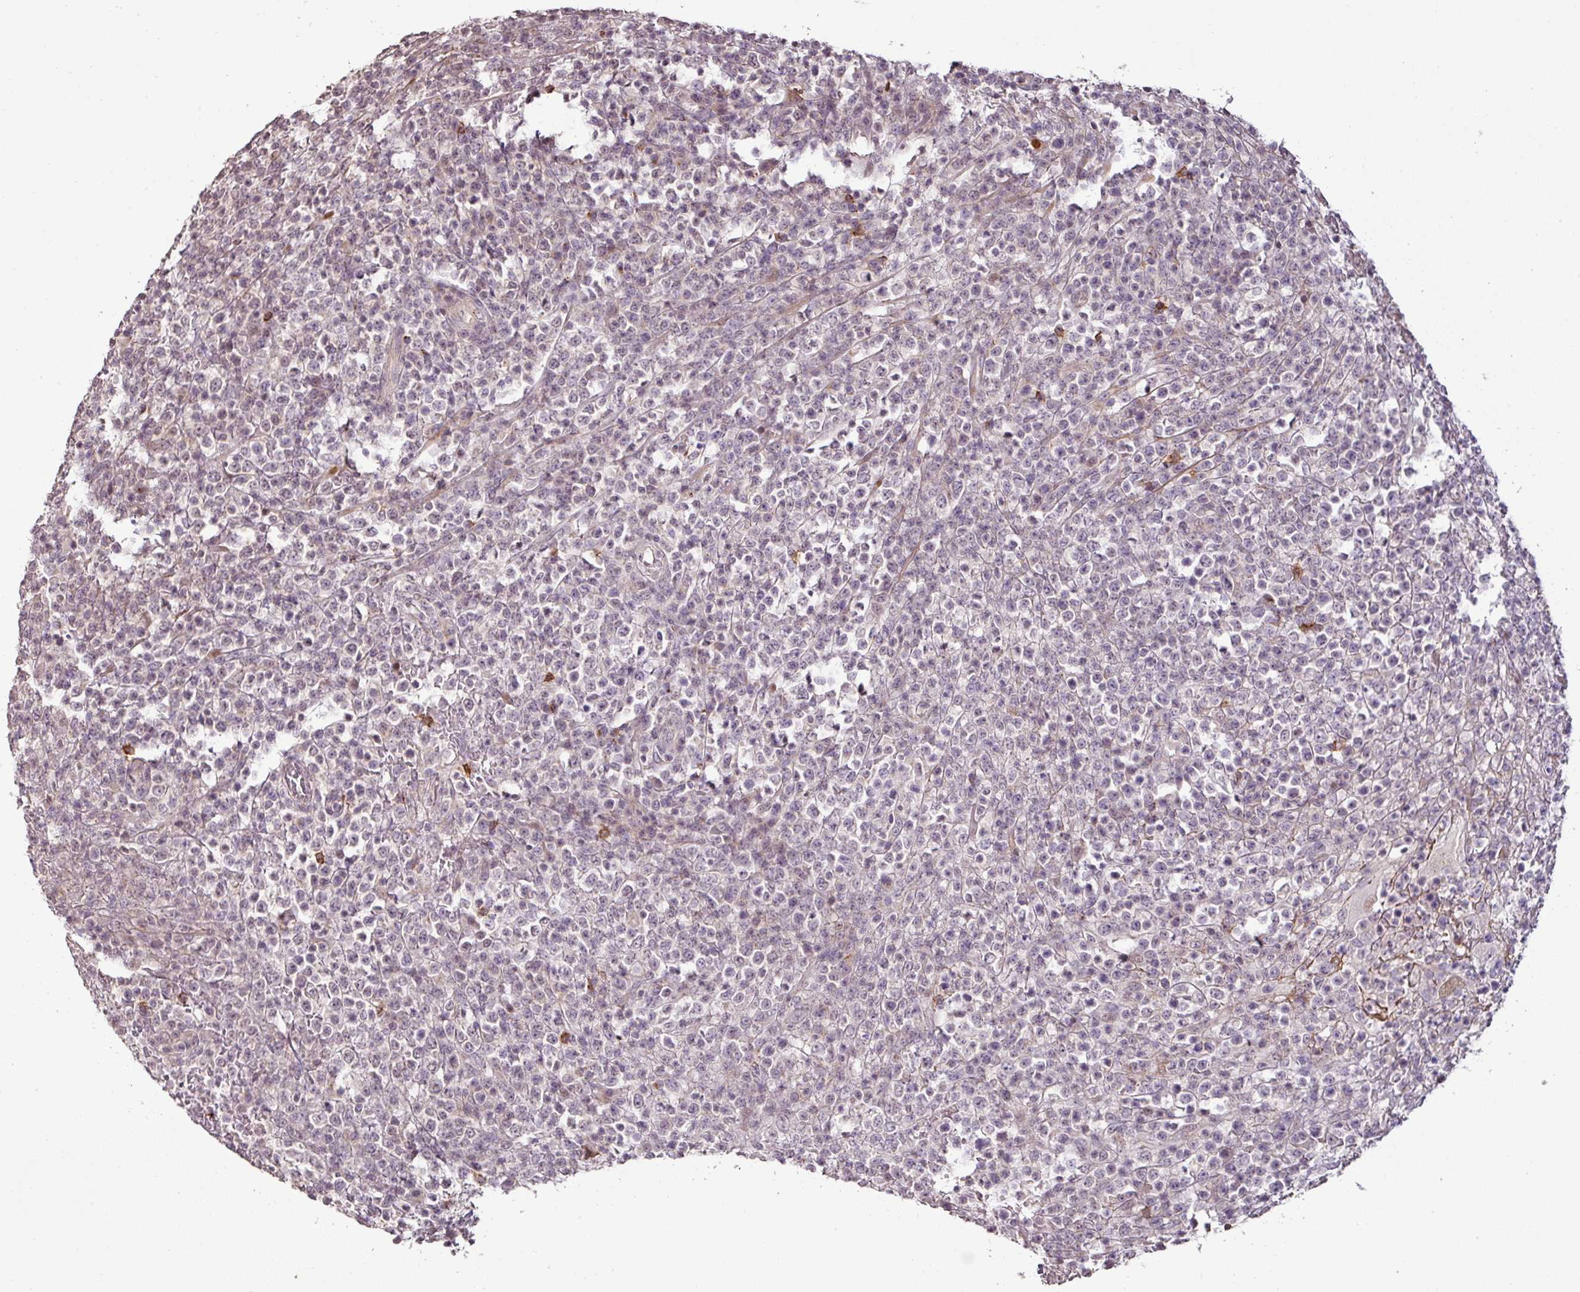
{"staining": {"intensity": "negative", "quantity": "none", "location": "none"}, "tissue": "lymphoma", "cell_type": "Tumor cells", "image_type": "cancer", "snomed": [{"axis": "morphology", "description": "Malignant lymphoma, non-Hodgkin's type, High grade"}, {"axis": "topography", "description": "Colon"}], "caption": "Immunohistochemistry (IHC) photomicrograph of neoplastic tissue: high-grade malignant lymphoma, non-Hodgkin's type stained with DAB (3,3'-diaminobenzidine) reveals no significant protein staining in tumor cells. Nuclei are stained in blue.", "gene": "CXCR5", "patient": {"sex": "female", "age": 53}}